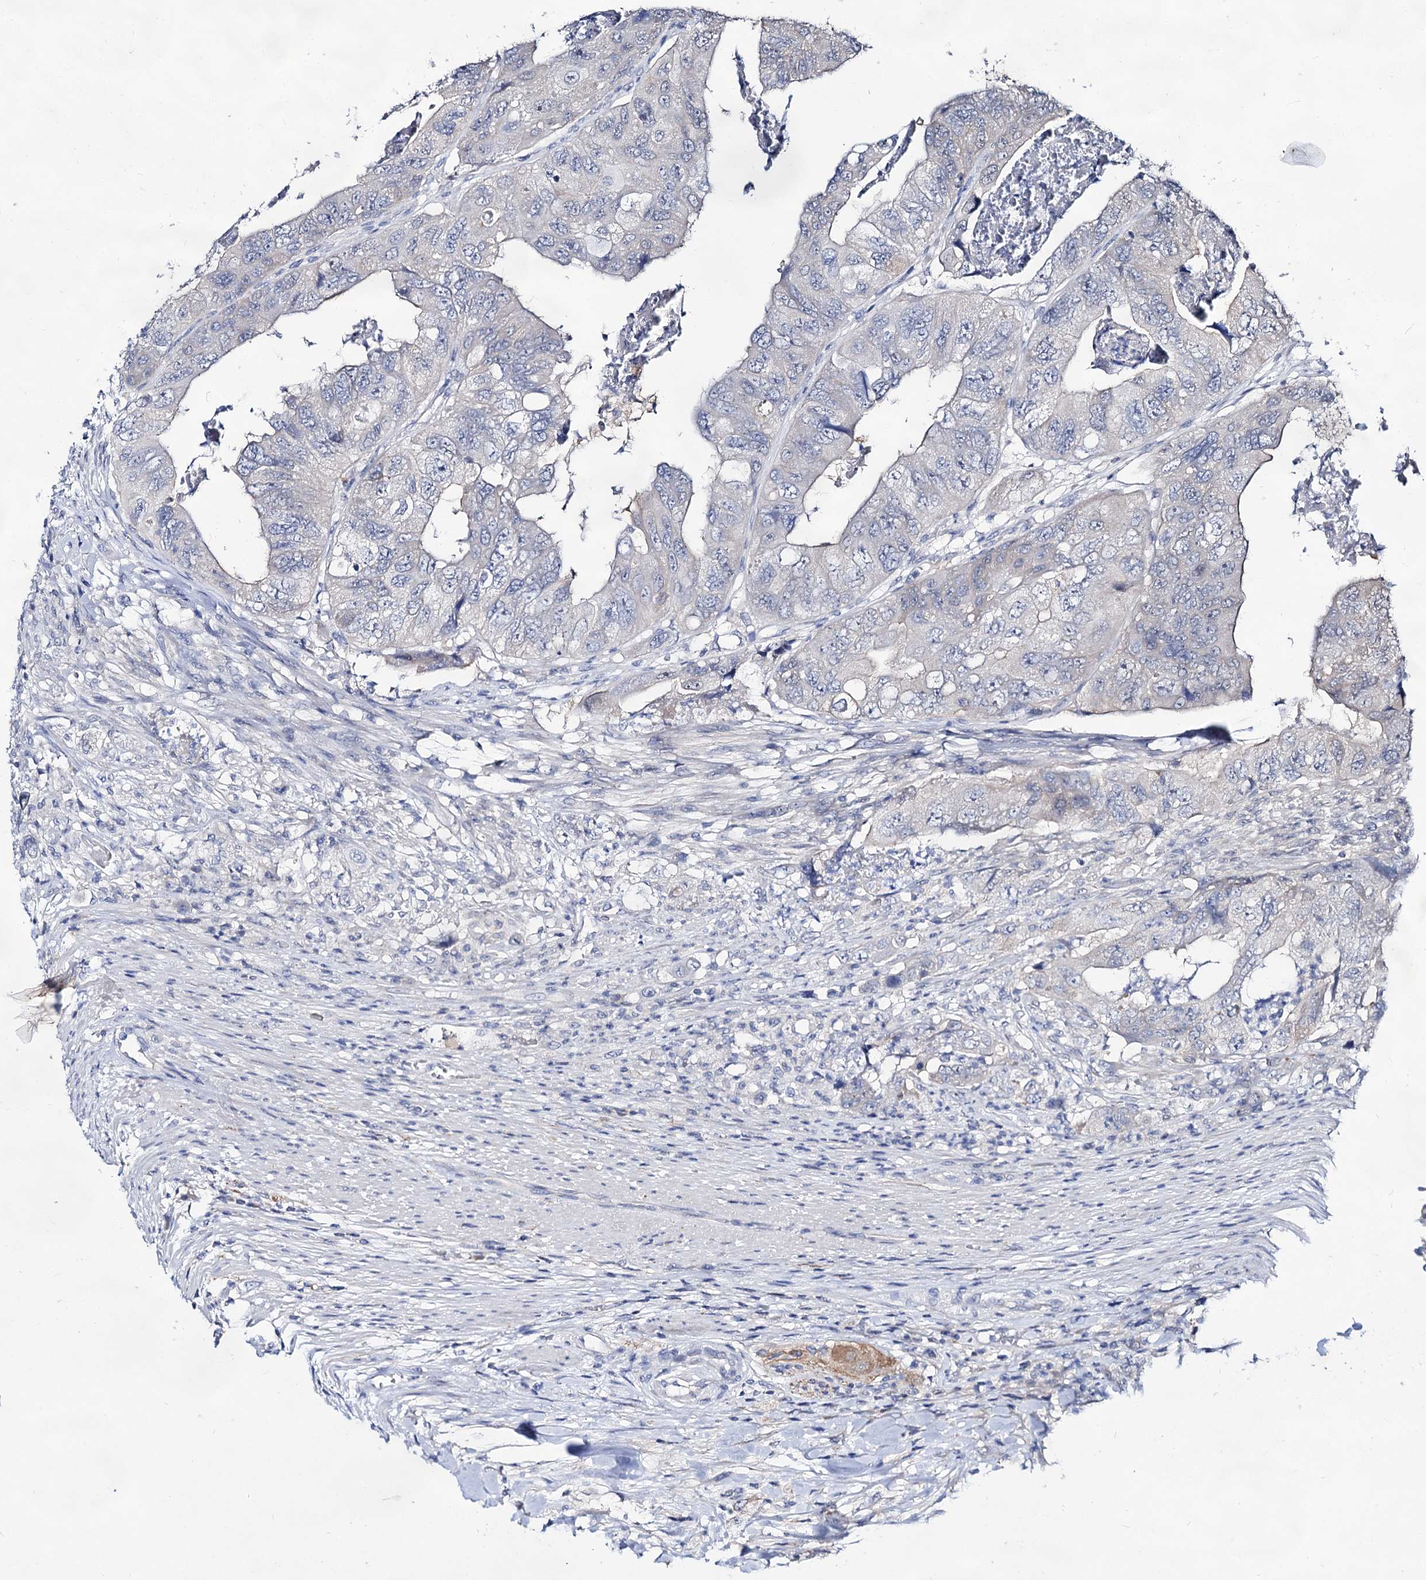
{"staining": {"intensity": "negative", "quantity": "none", "location": "none"}, "tissue": "colorectal cancer", "cell_type": "Tumor cells", "image_type": "cancer", "snomed": [{"axis": "morphology", "description": "Adenocarcinoma, NOS"}, {"axis": "topography", "description": "Rectum"}], "caption": "Colorectal adenocarcinoma was stained to show a protein in brown. There is no significant expression in tumor cells. (DAB (3,3'-diaminobenzidine) immunohistochemistry (IHC) with hematoxylin counter stain).", "gene": "ARFIP2", "patient": {"sex": "male", "age": 63}}